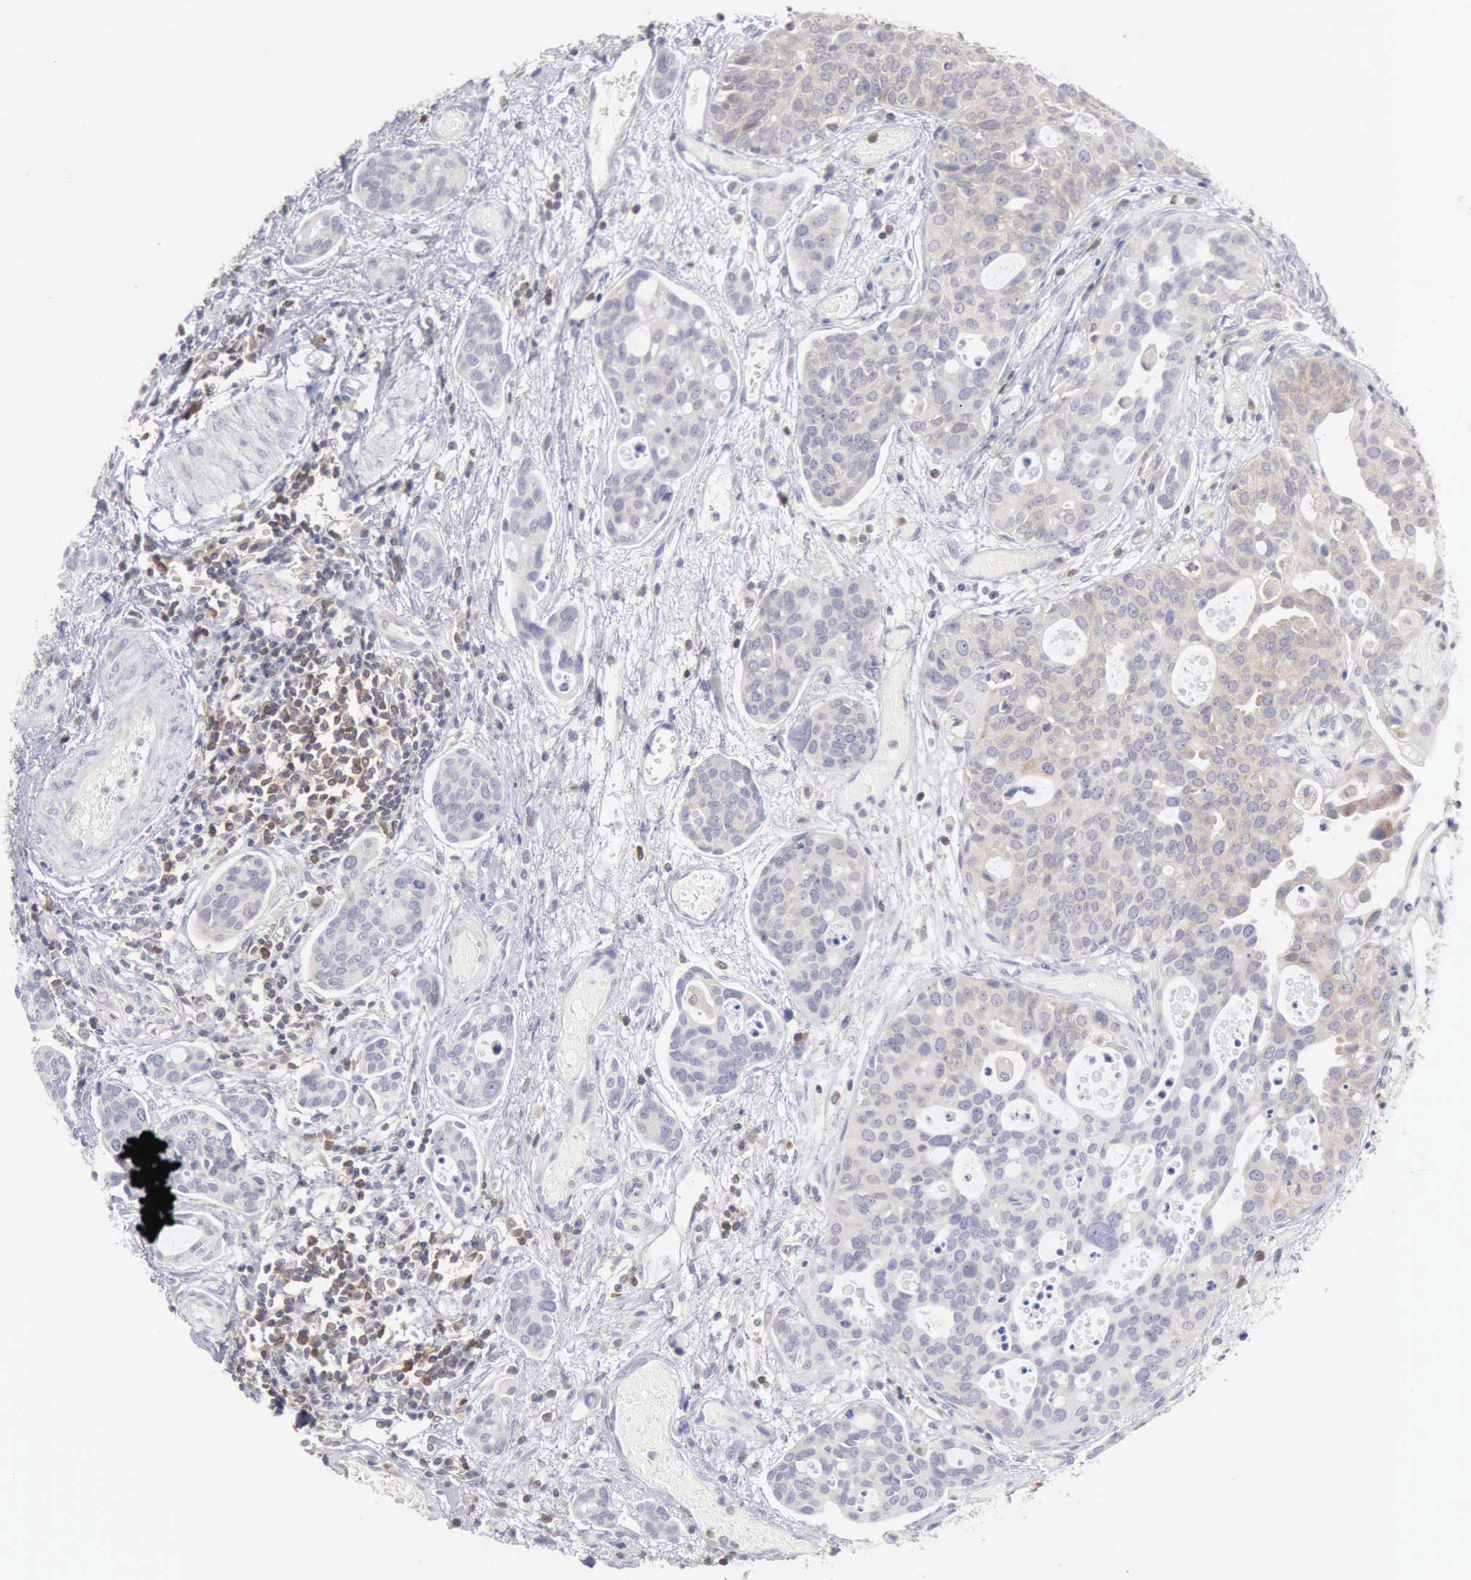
{"staining": {"intensity": "negative", "quantity": "none", "location": "none"}, "tissue": "urothelial cancer", "cell_type": "Tumor cells", "image_type": "cancer", "snomed": [{"axis": "morphology", "description": "Urothelial carcinoma, High grade"}, {"axis": "topography", "description": "Urinary bladder"}], "caption": "There is no significant staining in tumor cells of urothelial cancer.", "gene": "SASH3", "patient": {"sex": "male", "age": 78}}